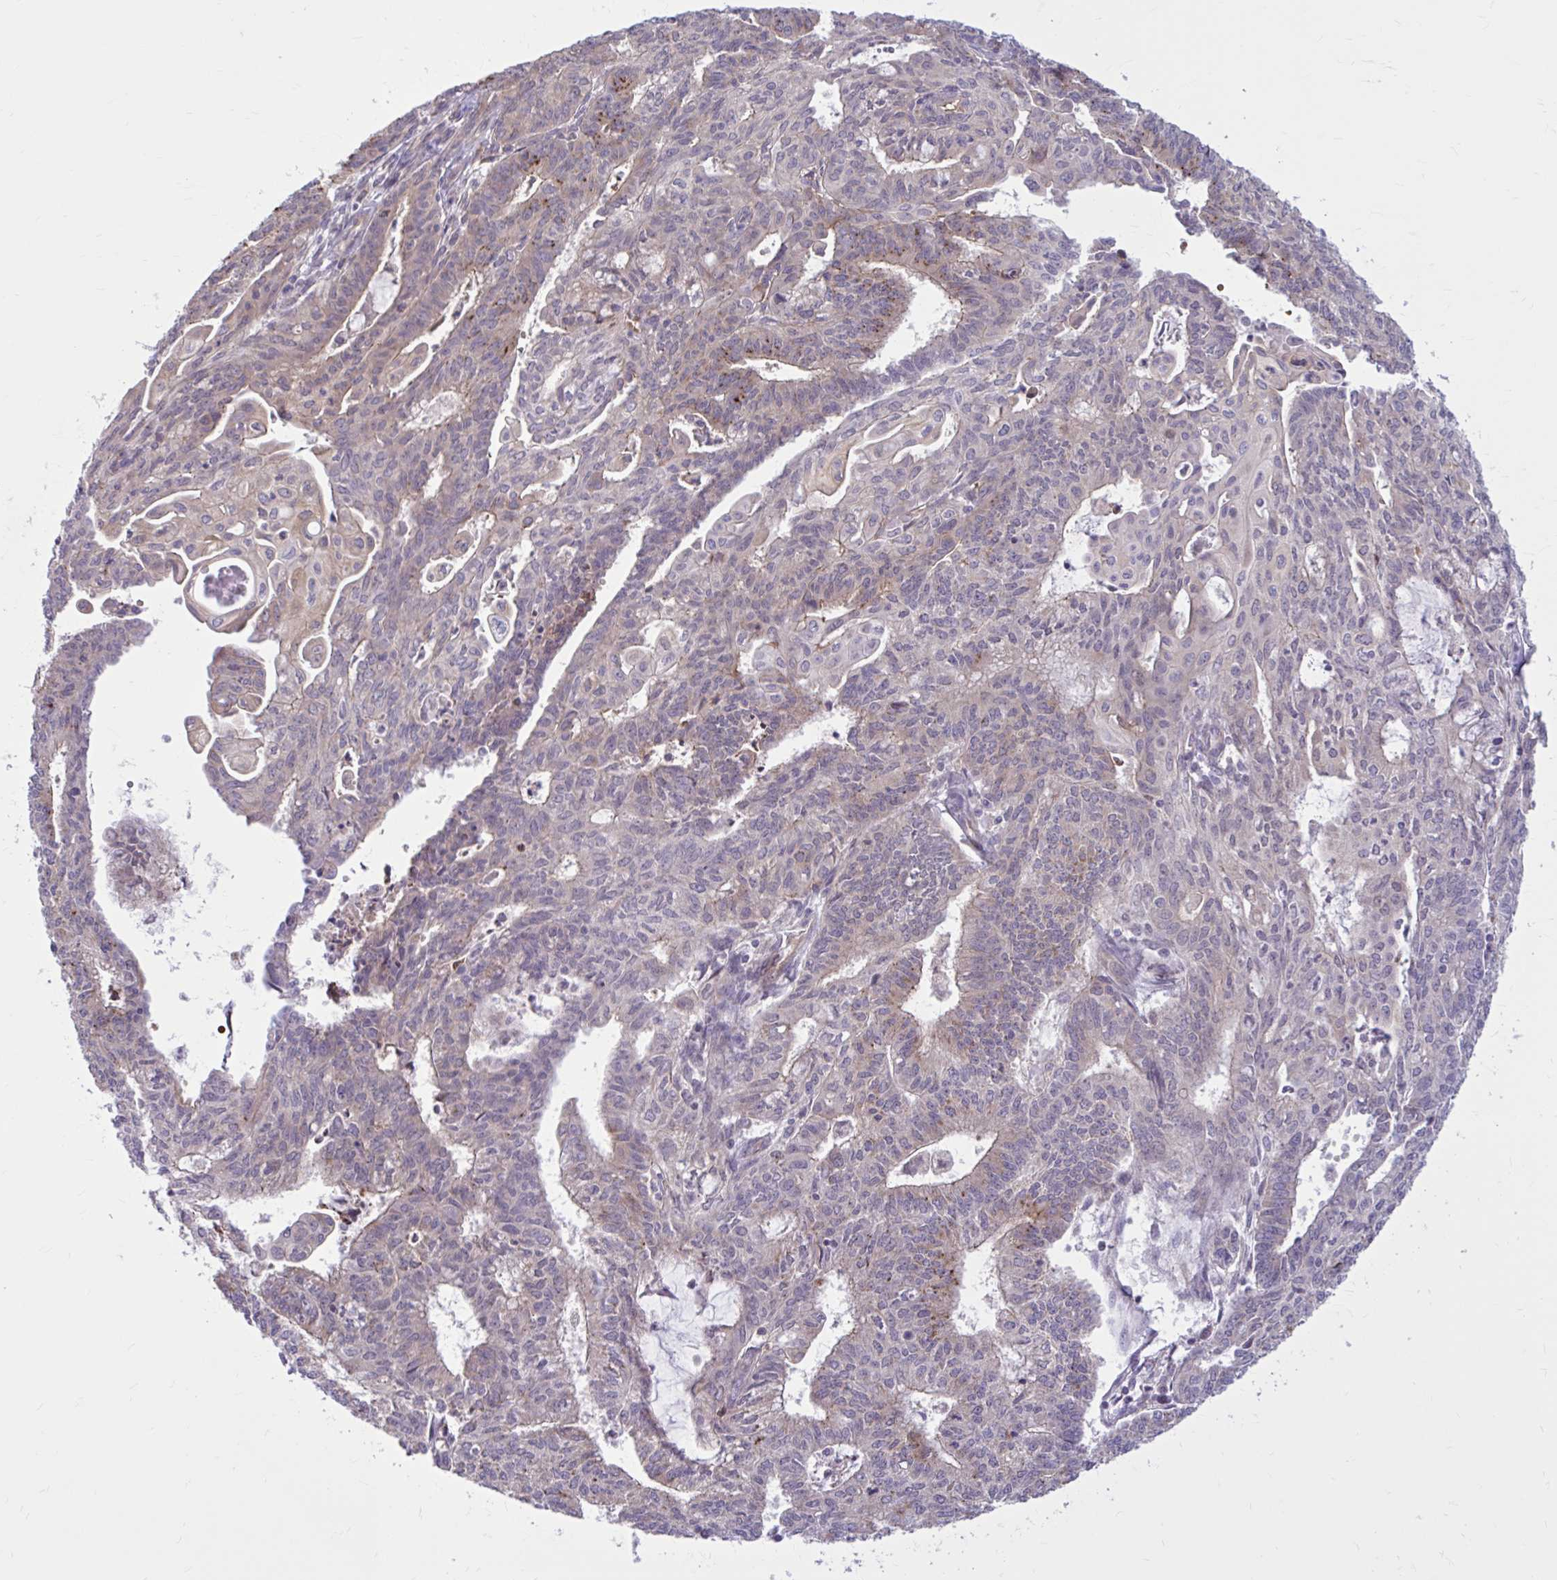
{"staining": {"intensity": "weak", "quantity": "25%-75%", "location": "cytoplasmic/membranous"}, "tissue": "endometrial cancer", "cell_type": "Tumor cells", "image_type": "cancer", "snomed": [{"axis": "morphology", "description": "Adenocarcinoma, NOS"}, {"axis": "topography", "description": "Endometrium"}], "caption": "Endometrial cancer (adenocarcinoma) stained for a protein displays weak cytoplasmic/membranous positivity in tumor cells.", "gene": "SNF8", "patient": {"sex": "female", "age": 61}}